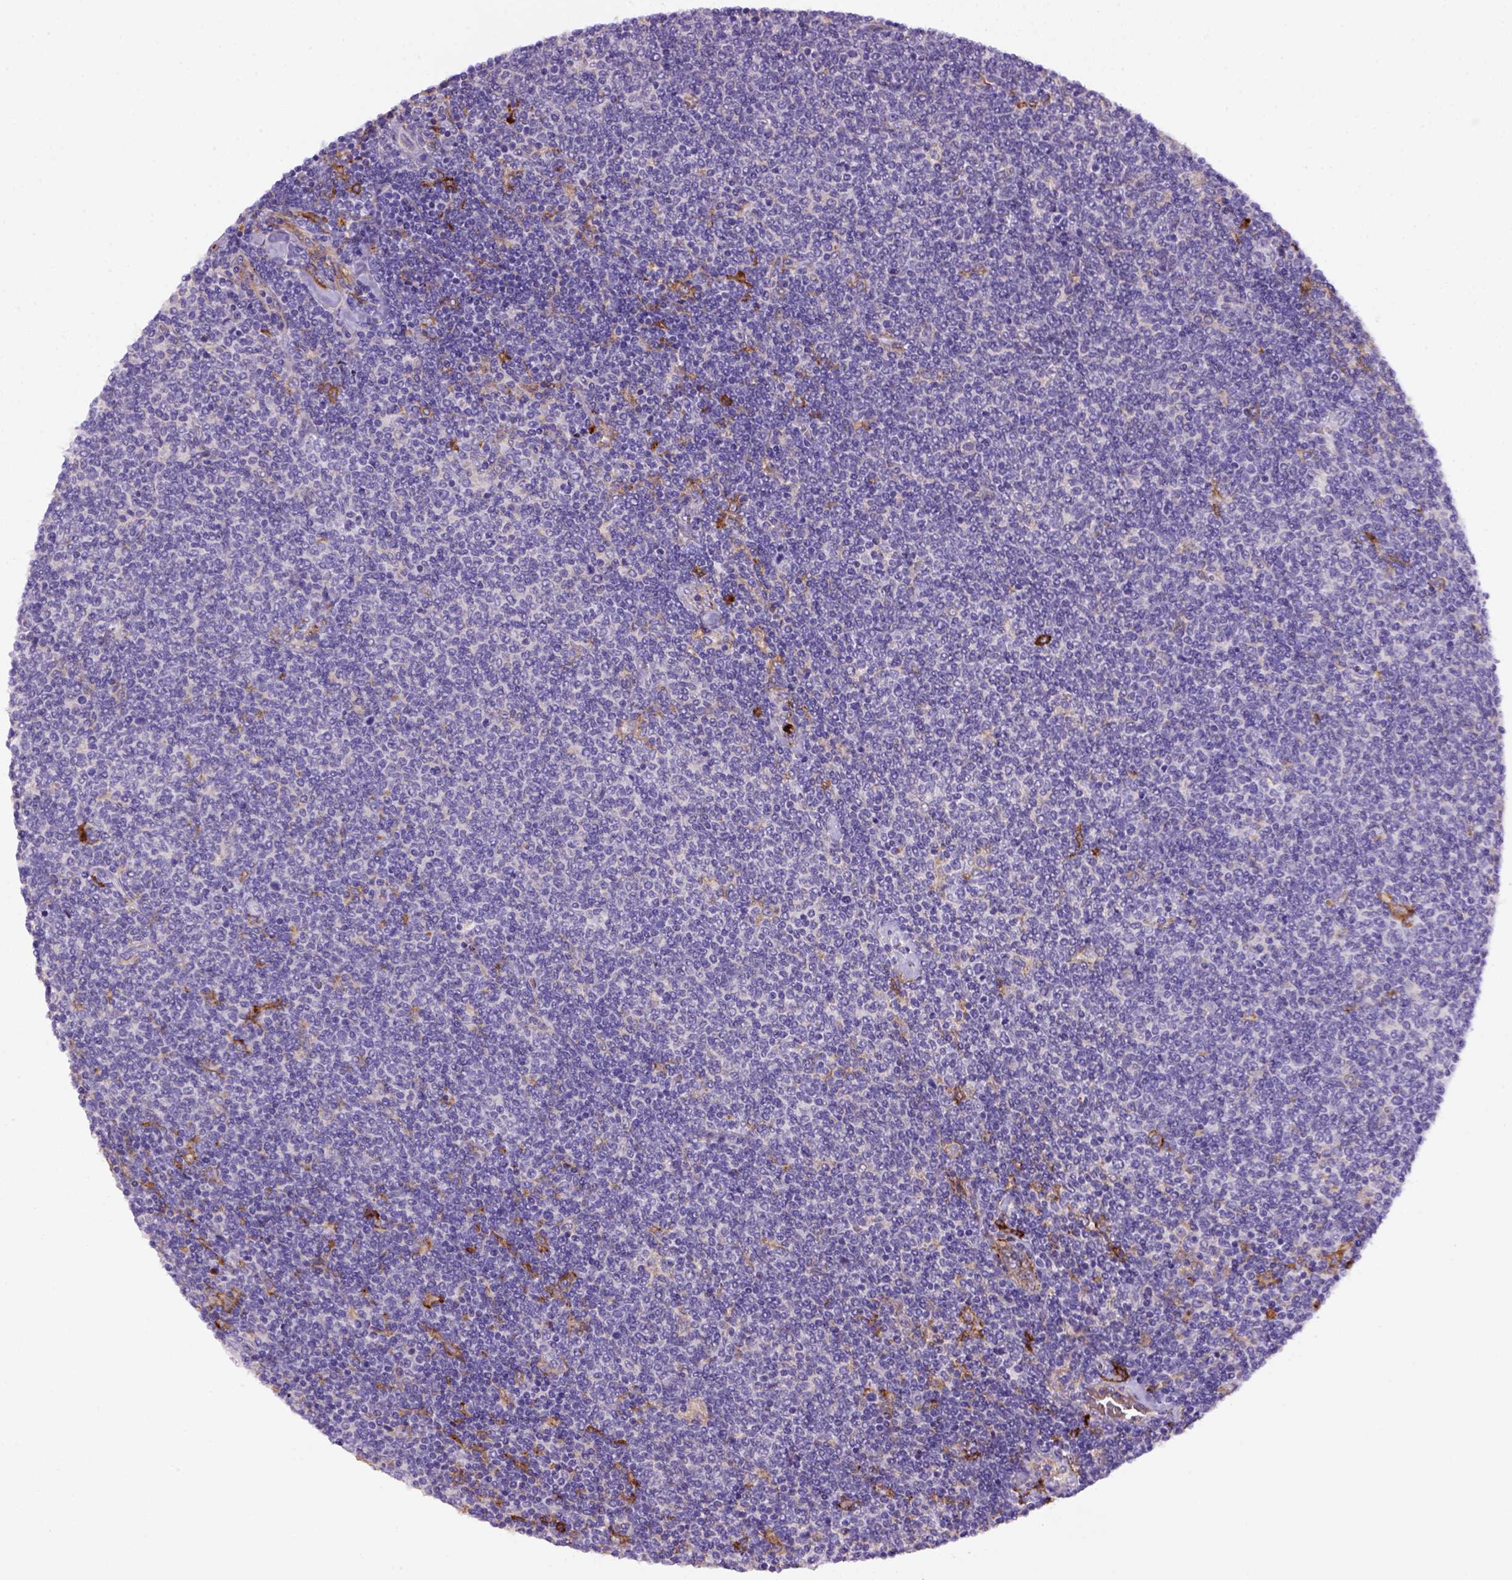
{"staining": {"intensity": "negative", "quantity": "none", "location": "none"}, "tissue": "lymphoma", "cell_type": "Tumor cells", "image_type": "cancer", "snomed": [{"axis": "morphology", "description": "Malignant lymphoma, non-Hodgkin's type, Low grade"}, {"axis": "topography", "description": "Lymph node"}], "caption": "High magnification brightfield microscopy of lymphoma stained with DAB (brown) and counterstained with hematoxylin (blue): tumor cells show no significant staining.", "gene": "CD14", "patient": {"sex": "male", "age": 52}}